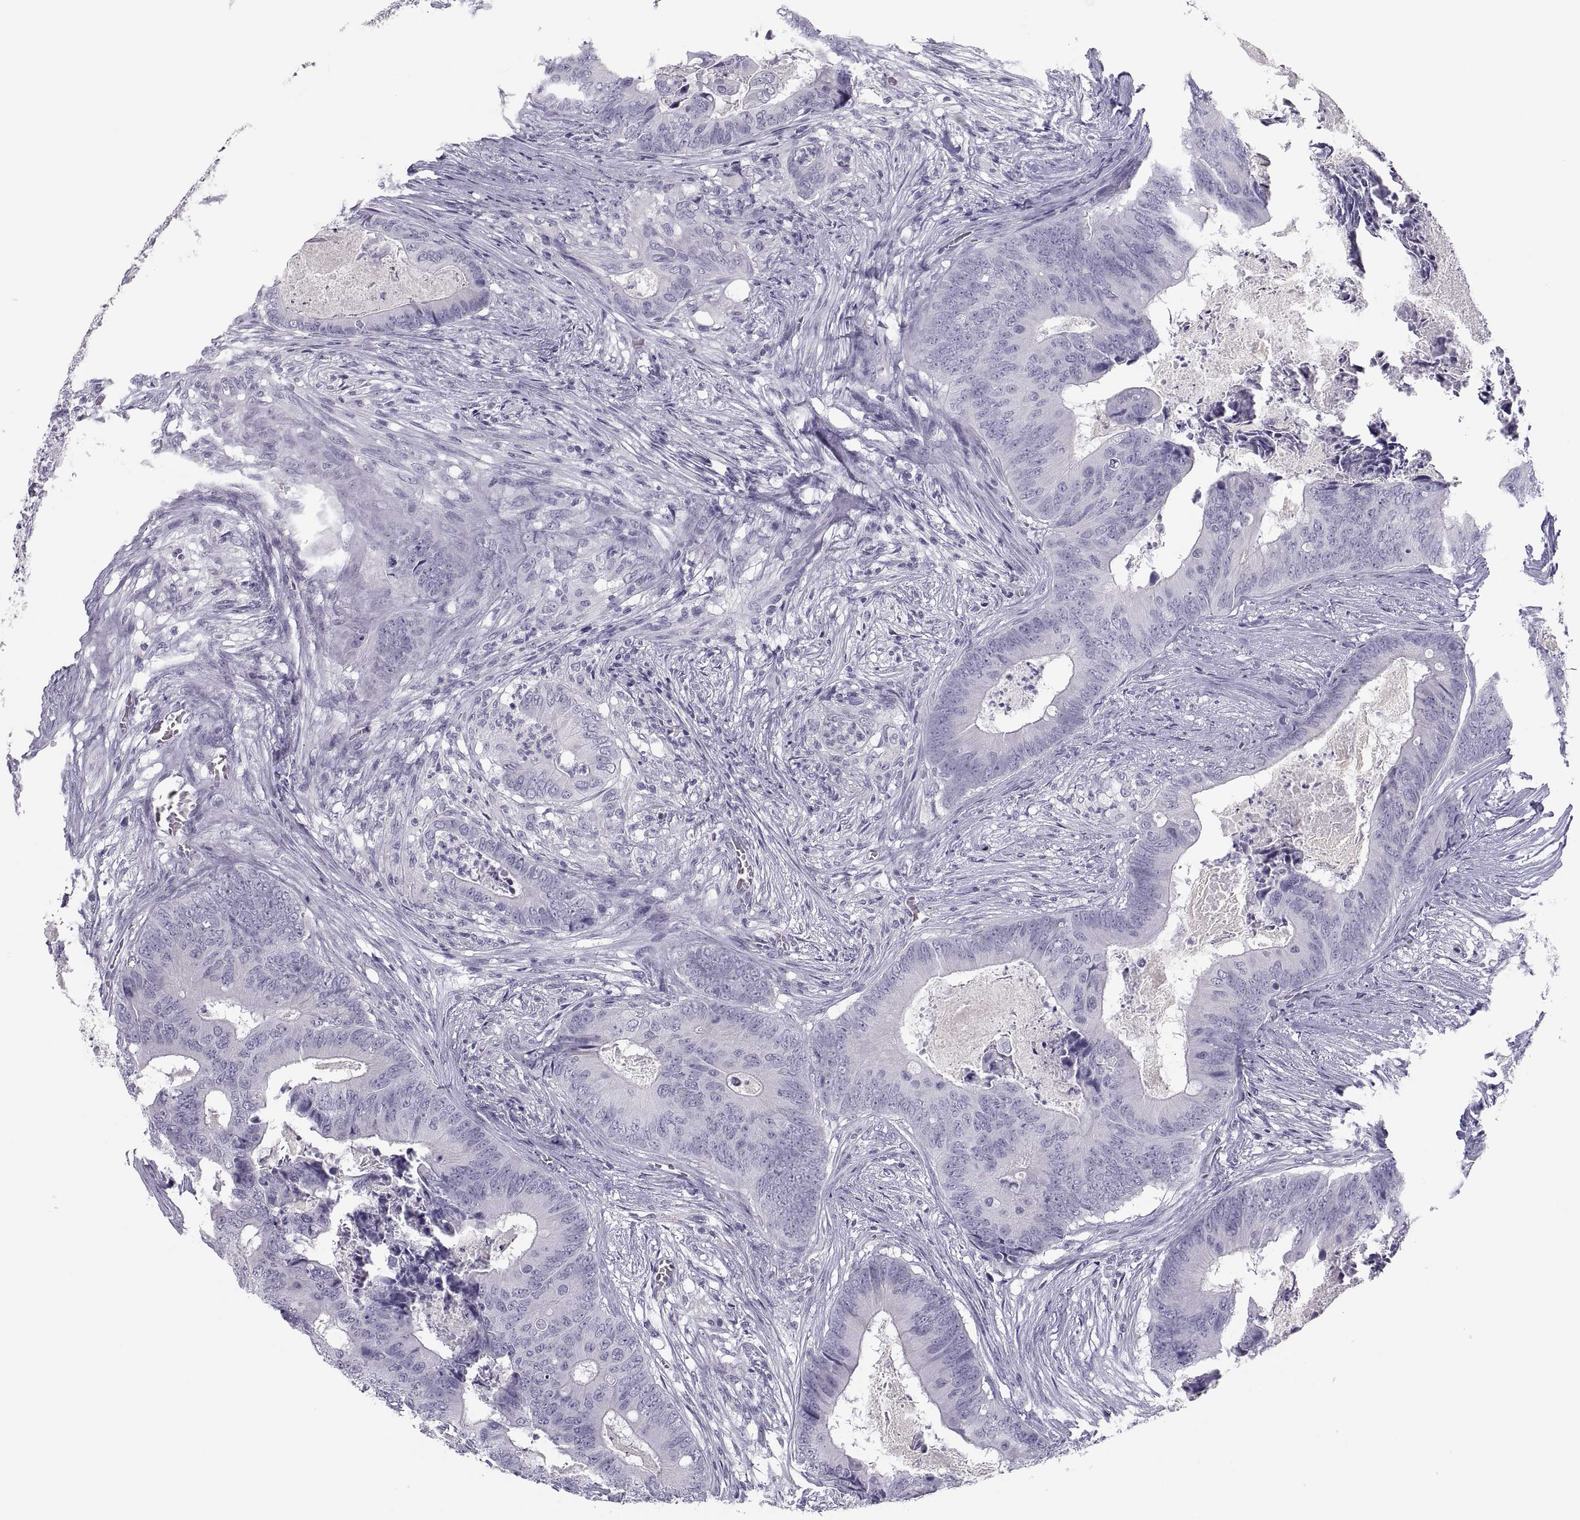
{"staining": {"intensity": "negative", "quantity": "none", "location": "none"}, "tissue": "colorectal cancer", "cell_type": "Tumor cells", "image_type": "cancer", "snomed": [{"axis": "morphology", "description": "Adenocarcinoma, NOS"}, {"axis": "topography", "description": "Colon"}], "caption": "This is an IHC histopathology image of human colorectal cancer (adenocarcinoma). There is no expression in tumor cells.", "gene": "MAGEB2", "patient": {"sex": "male", "age": 84}}